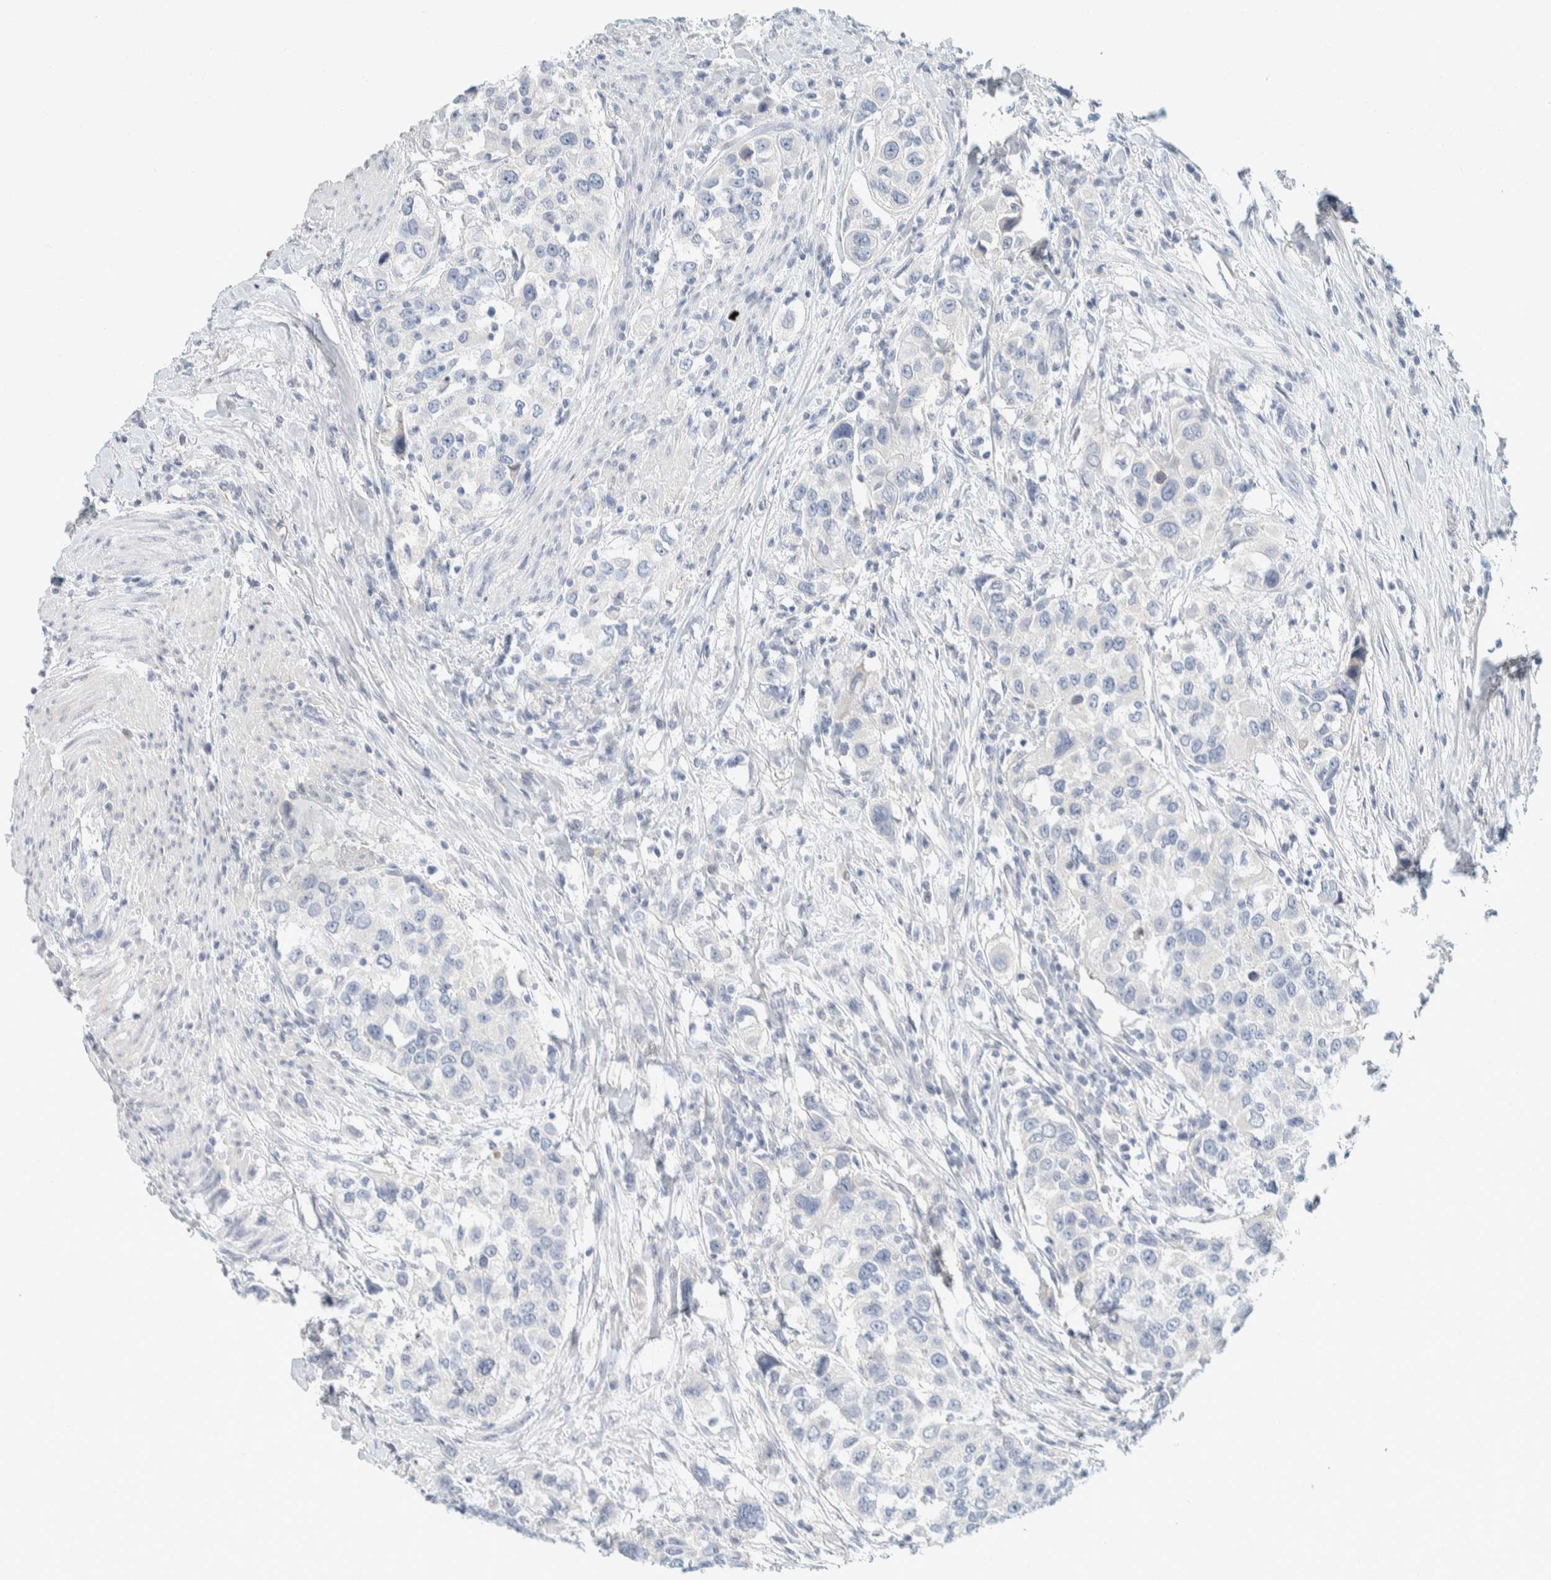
{"staining": {"intensity": "negative", "quantity": "none", "location": "none"}, "tissue": "urothelial cancer", "cell_type": "Tumor cells", "image_type": "cancer", "snomed": [{"axis": "morphology", "description": "Urothelial carcinoma, High grade"}, {"axis": "topography", "description": "Urinary bladder"}], "caption": "This is an immunohistochemistry micrograph of human urothelial cancer. There is no positivity in tumor cells.", "gene": "ALOX12B", "patient": {"sex": "female", "age": 80}}